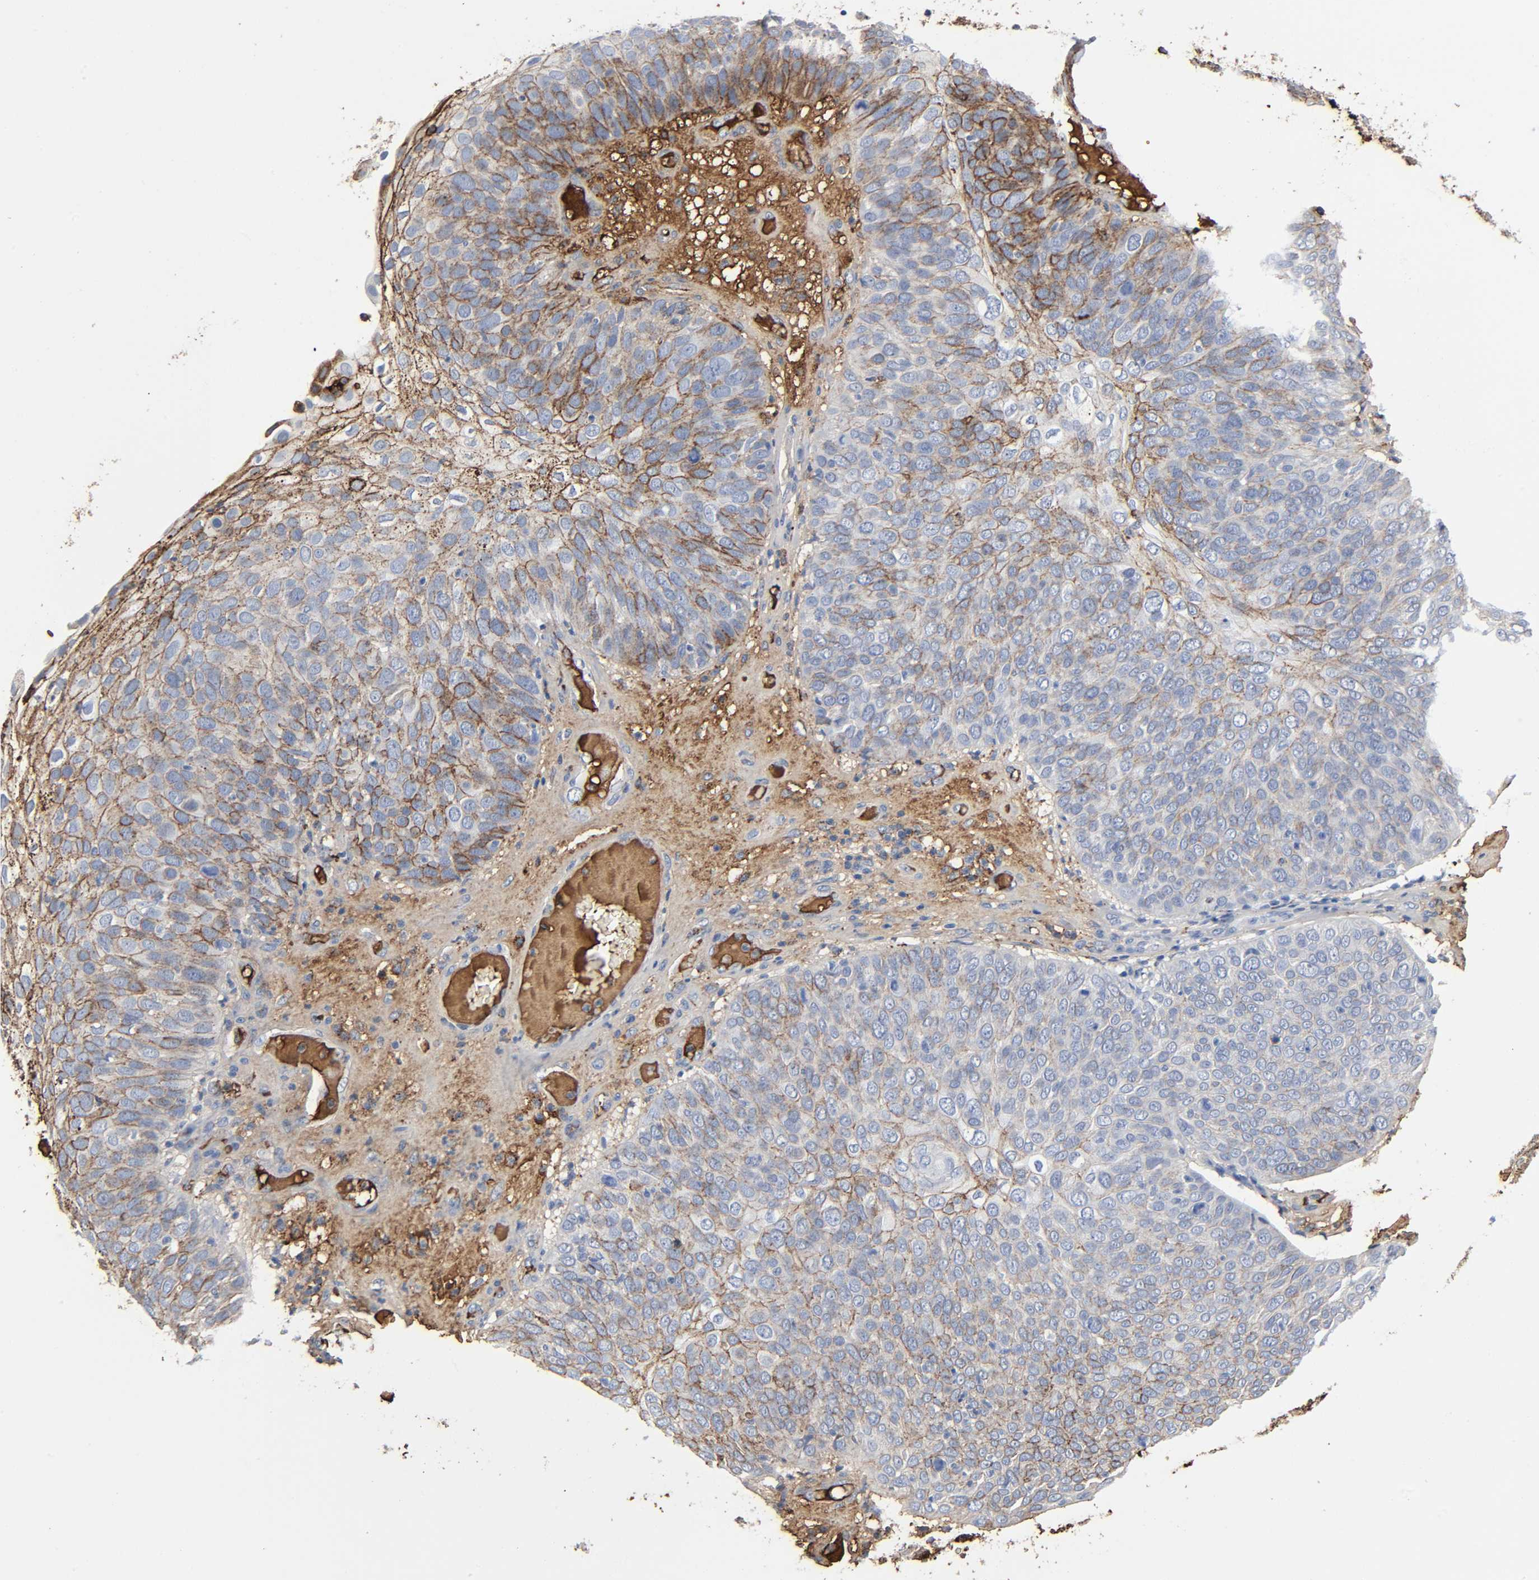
{"staining": {"intensity": "moderate", "quantity": "25%-75%", "location": "cytoplasmic/membranous"}, "tissue": "skin cancer", "cell_type": "Tumor cells", "image_type": "cancer", "snomed": [{"axis": "morphology", "description": "Squamous cell carcinoma, NOS"}, {"axis": "topography", "description": "Skin"}], "caption": "Moderate cytoplasmic/membranous expression is appreciated in about 25%-75% of tumor cells in skin squamous cell carcinoma.", "gene": "C3", "patient": {"sex": "male", "age": 87}}